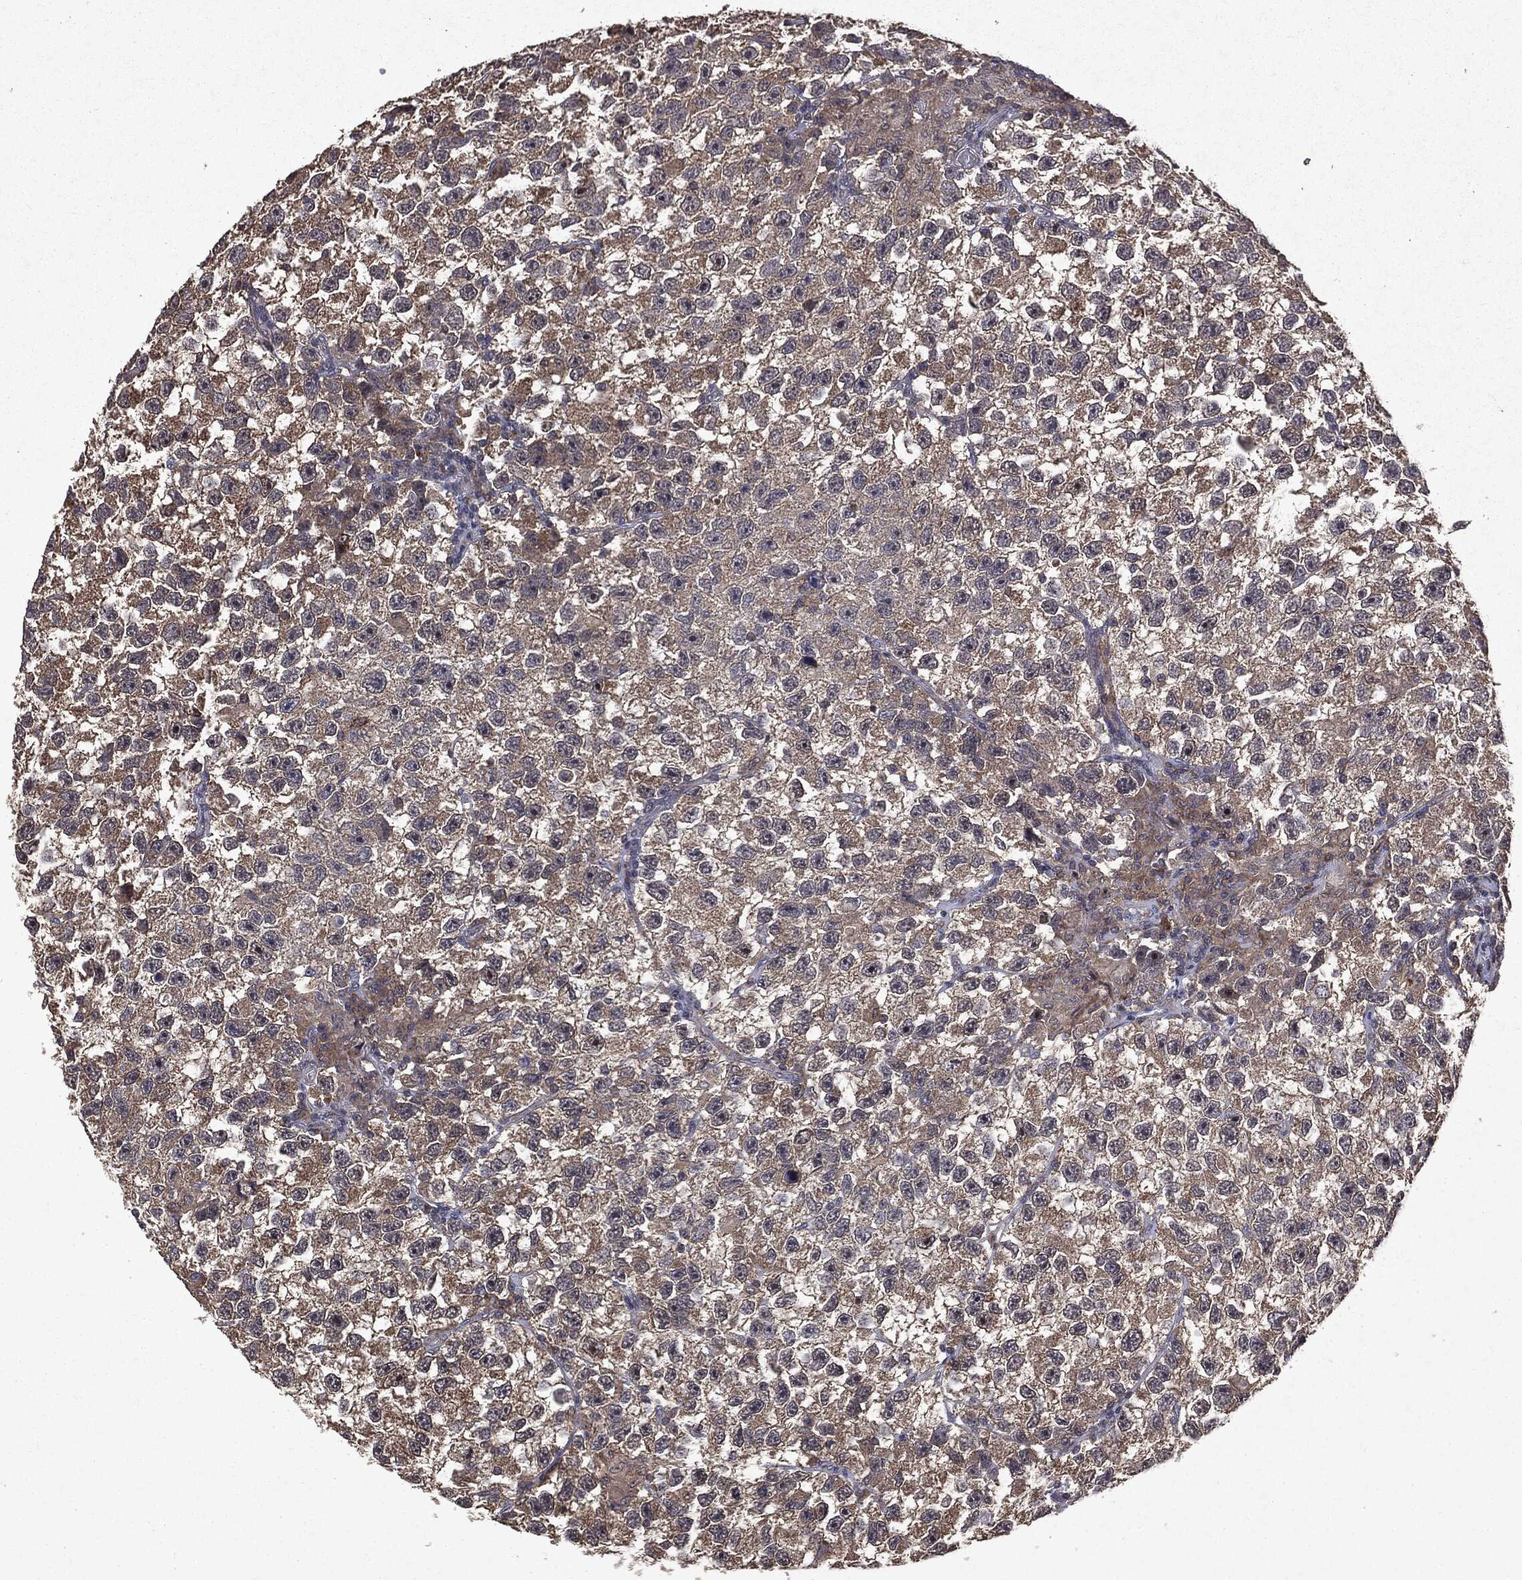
{"staining": {"intensity": "negative", "quantity": "none", "location": "none"}, "tissue": "testis cancer", "cell_type": "Tumor cells", "image_type": "cancer", "snomed": [{"axis": "morphology", "description": "Seminoma, NOS"}, {"axis": "topography", "description": "Testis"}], "caption": "Immunohistochemistry image of neoplastic tissue: testis cancer stained with DAB exhibits no significant protein staining in tumor cells.", "gene": "PTEN", "patient": {"sex": "male", "age": 26}}